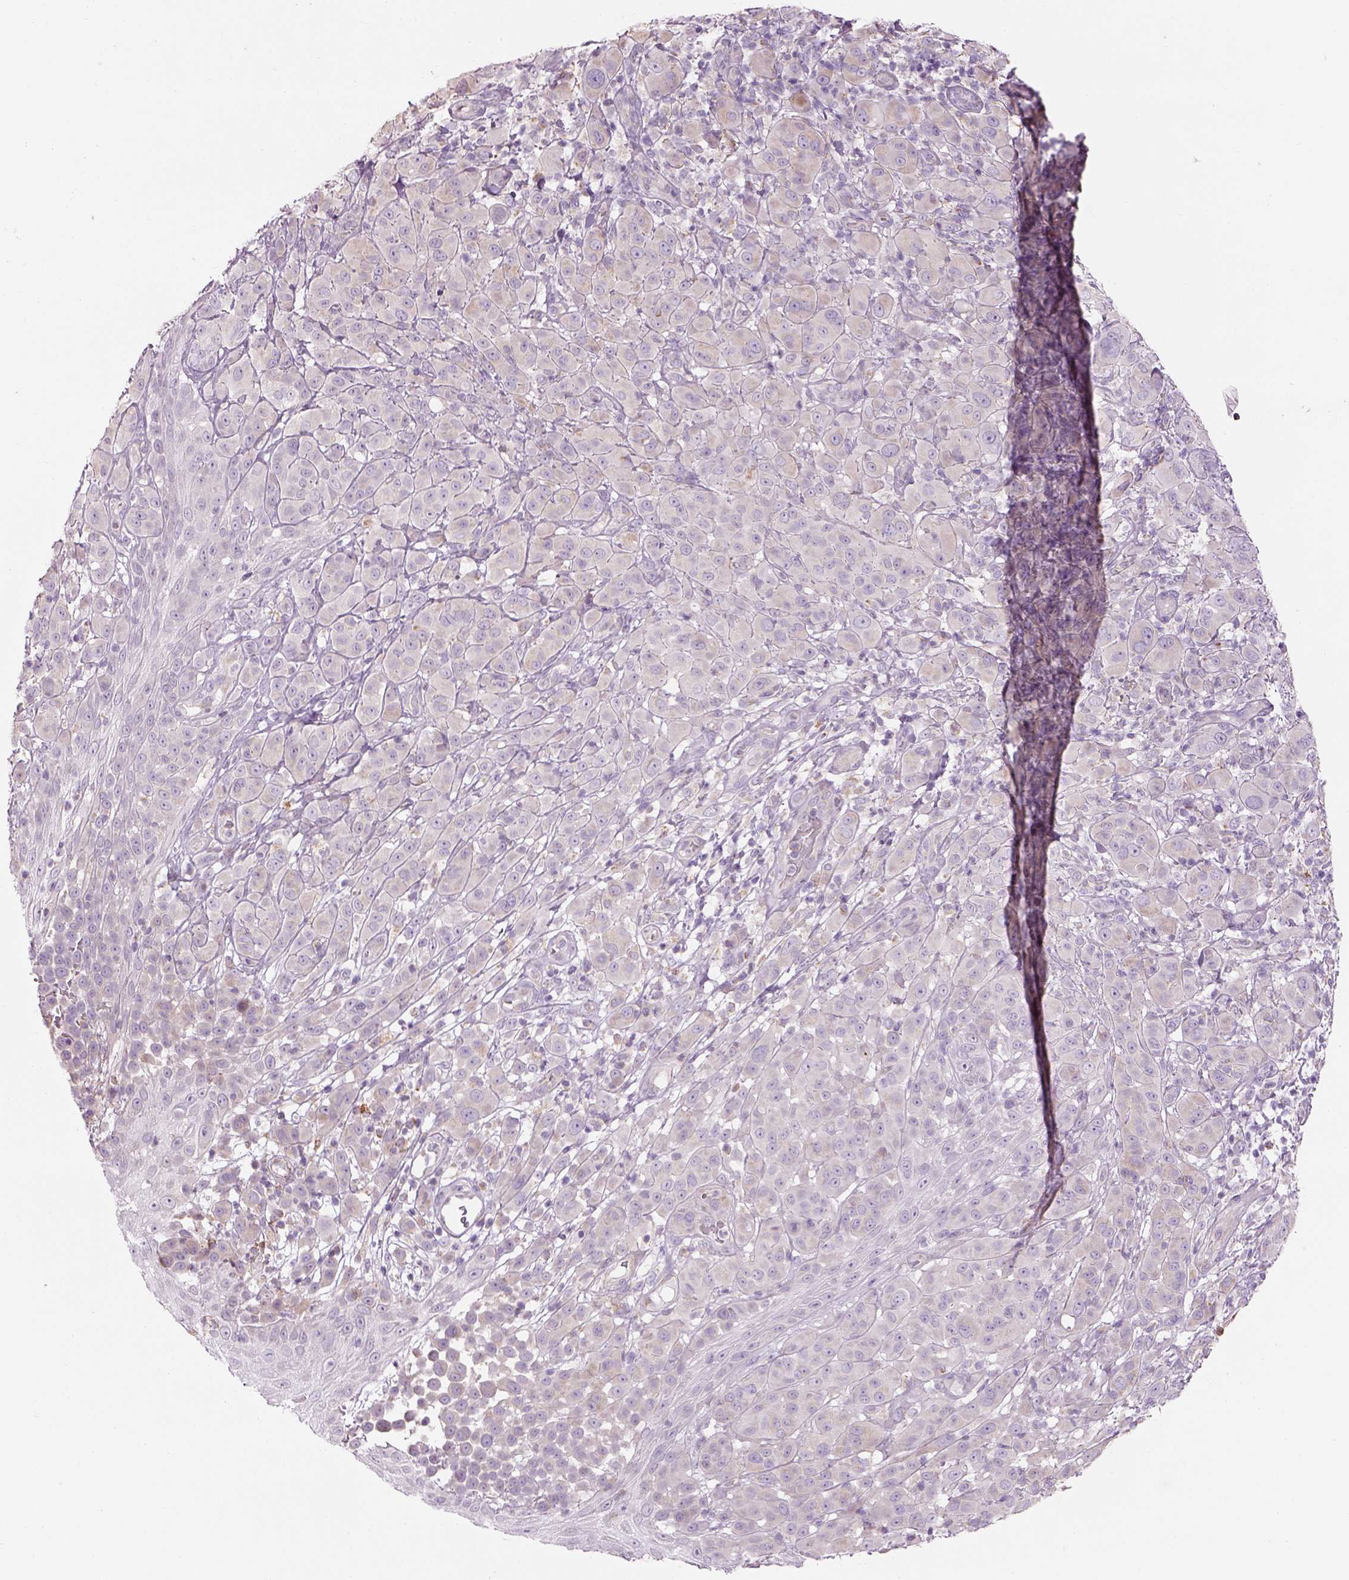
{"staining": {"intensity": "weak", "quantity": "<25%", "location": "cytoplasmic/membranous"}, "tissue": "melanoma", "cell_type": "Tumor cells", "image_type": "cancer", "snomed": [{"axis": "morphology", "description": "Malignant melanoma, NOS"}, {"axis": "topography", "description": "Skin"}], "caption": "High magnification brightfield microscopy of melanoma stained with DAB (brown) and counterstained with hematoxylin (blue): tumor cells show no significant staining. The staining is performed using DAB brown chromogen with nuclei counter-stained in using hematoxylin.", "gene": "IFT52", "patient": {"sex": "female", "age": 87}}